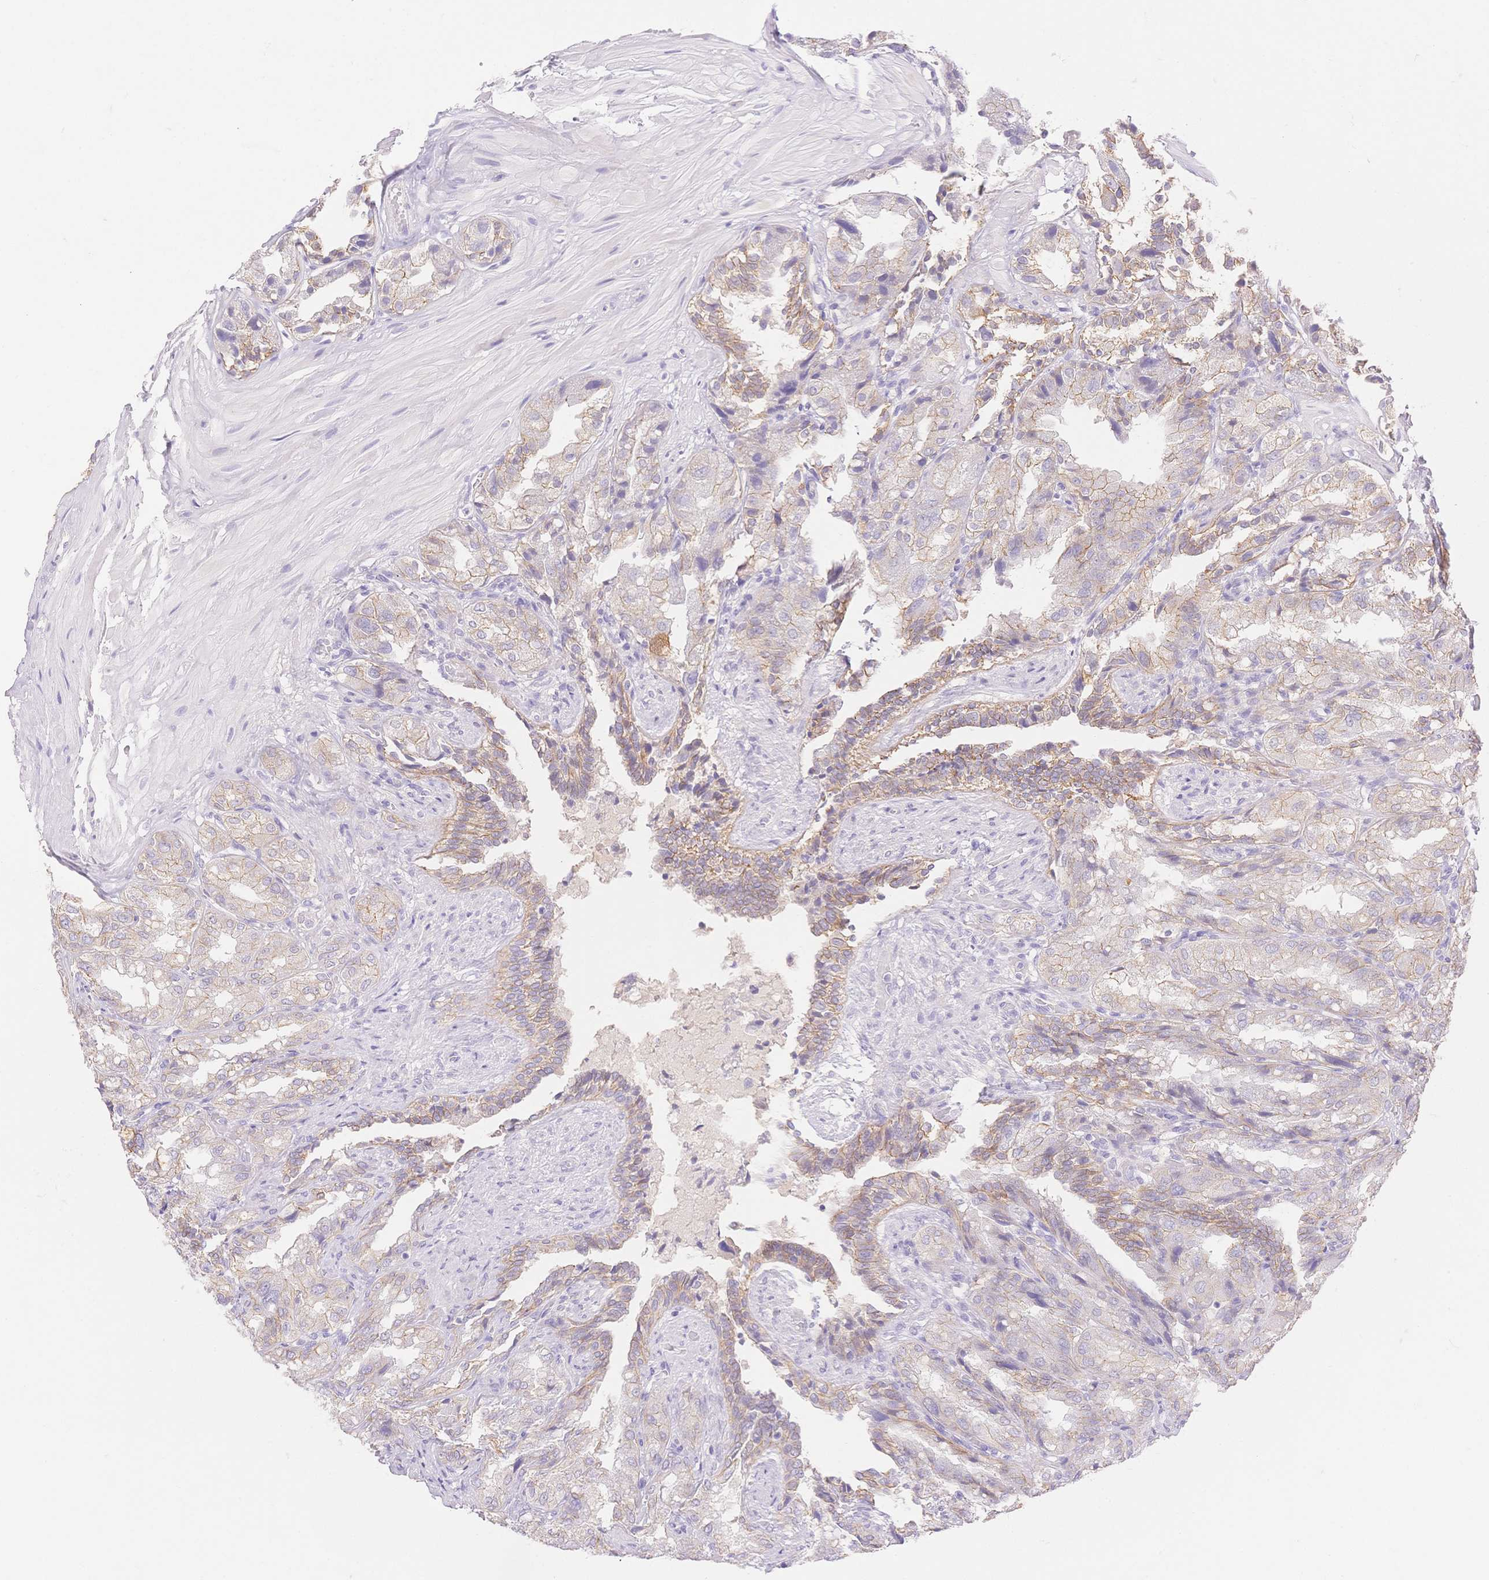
{"staining": {"intensity": "moderate", "quantity": ">75%", "location": "cytoplasmic/membranous"}, "tissue": "seminal vesicle", "cell_type": "Glandular cells", "image_type": "normal", "snomed": [{"axis": "morphology", "description": "Normal tissue, NOS"}, {"axis": "topography", "description": "Seminal veicle"}], "caption": "Moderate cytoplasmic/membranous staining is present in approximately >75% of glandular cells in unremarkable seminal vesicle. (DAB (3,3'-diaminobenzidine) IHC, brown staining for protein, blue staining for nuclei).", "gene": "WDR54", "patient": {"sex": "male", "age": 57}}